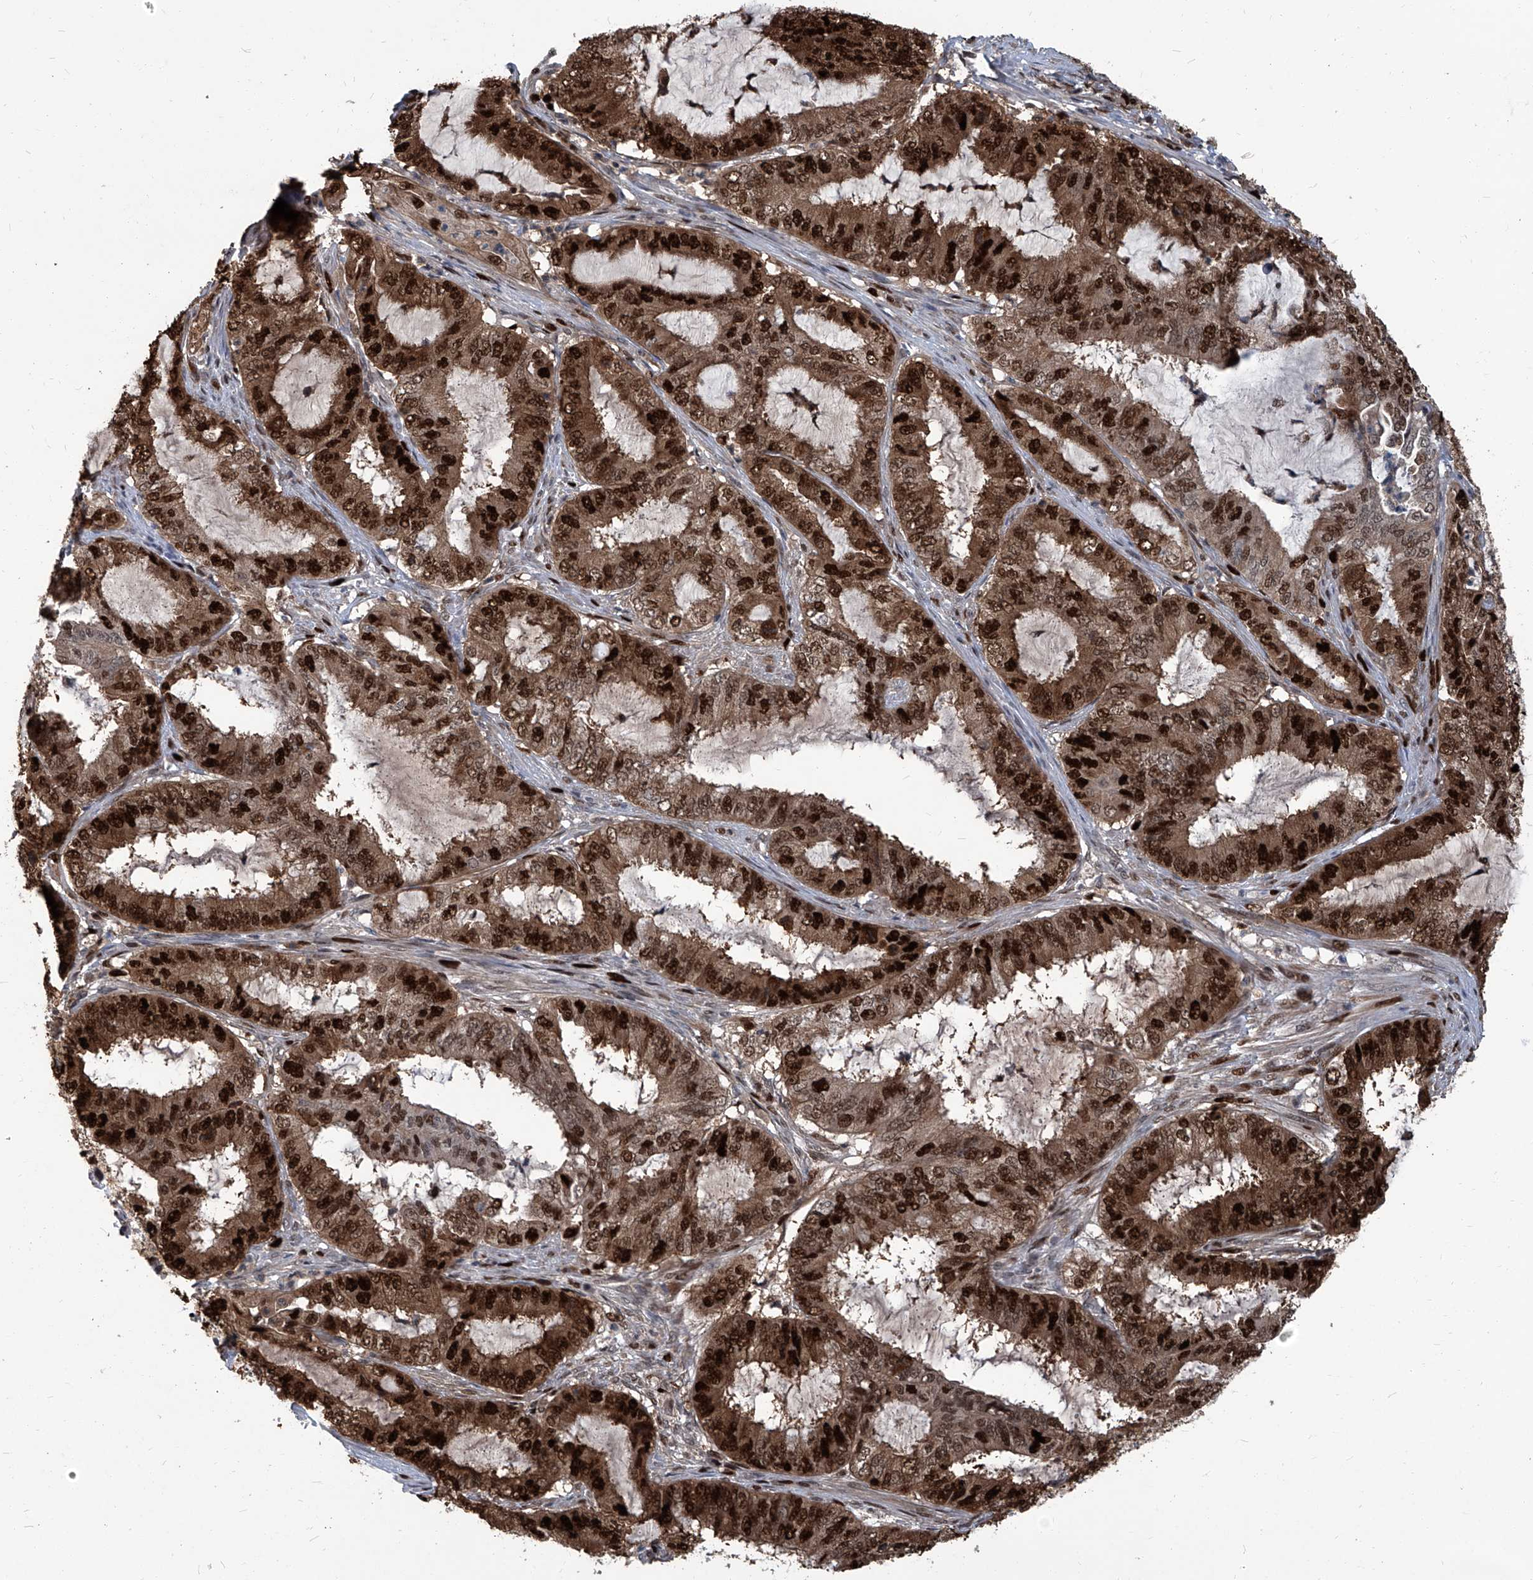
{"staining": {"intensity": "strong", "quantity": ">75%", "location": "cytoplasmic/membranous,nuclear"}, "tissue": "endometrial cancer", "cell_type": "Tumor cells", "image_type": "cancer", "snomed": [{"axis": "morphology", "description": "Adenocarcinoma, NOS"}, {"axis": "topography", "description": "Endometrium"}], "caption": "Protein staining by immunohistochemistry reveals strong cytoplasmic/membranous and nuclear expression in about >75% of tumor cells in endometrial adenocarcinoma. The protein is shown in brown color, while the nuclei are stained blue.", "gene": "PCNA", "patient": {"sex": "female", "age": 51}}